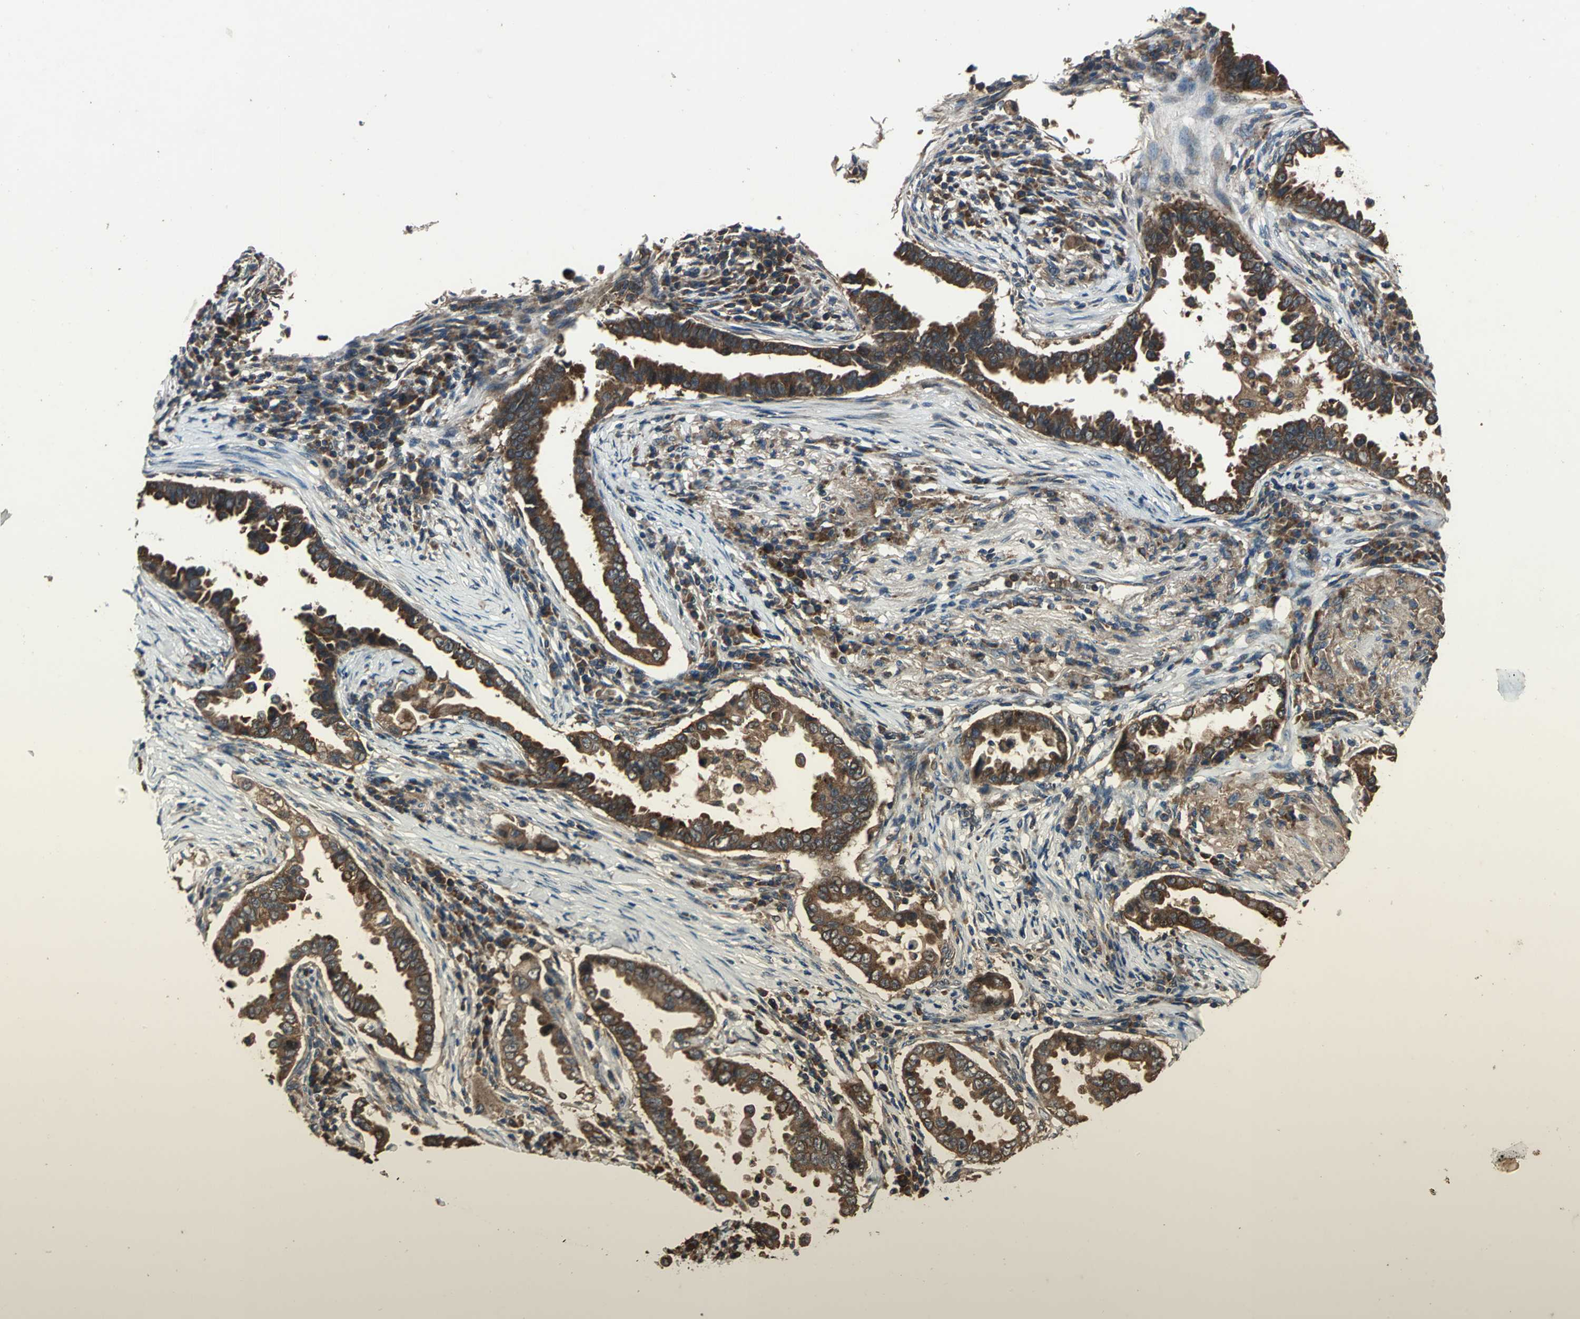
{"staining": {"intensity": "strong", "quantity": ">75%", "location": "cytoplasmic/membranous"}, "tissue": "lung cancer", "cell_type": "Tumor cells", "image_type": "cancer", "snomed": [{"axis": "morphology", "description": "Normal tissue, NOS"}, {"axis": "morphology", "description": "Inflammation, NOS"}, {"axis": "morphology", "description": "Adenocarcinoma, NOS"}, {"axis": "topography", "description": "Lung"}], "caption": "Immunohistochemical staining of lung cancer (adenocarcinoma) displays strong cytoplasmic/membranous protein expression in about >75% of tumor cells.", "gene": "ZNF608", "patient": {"sex": "female", "age": 64}}